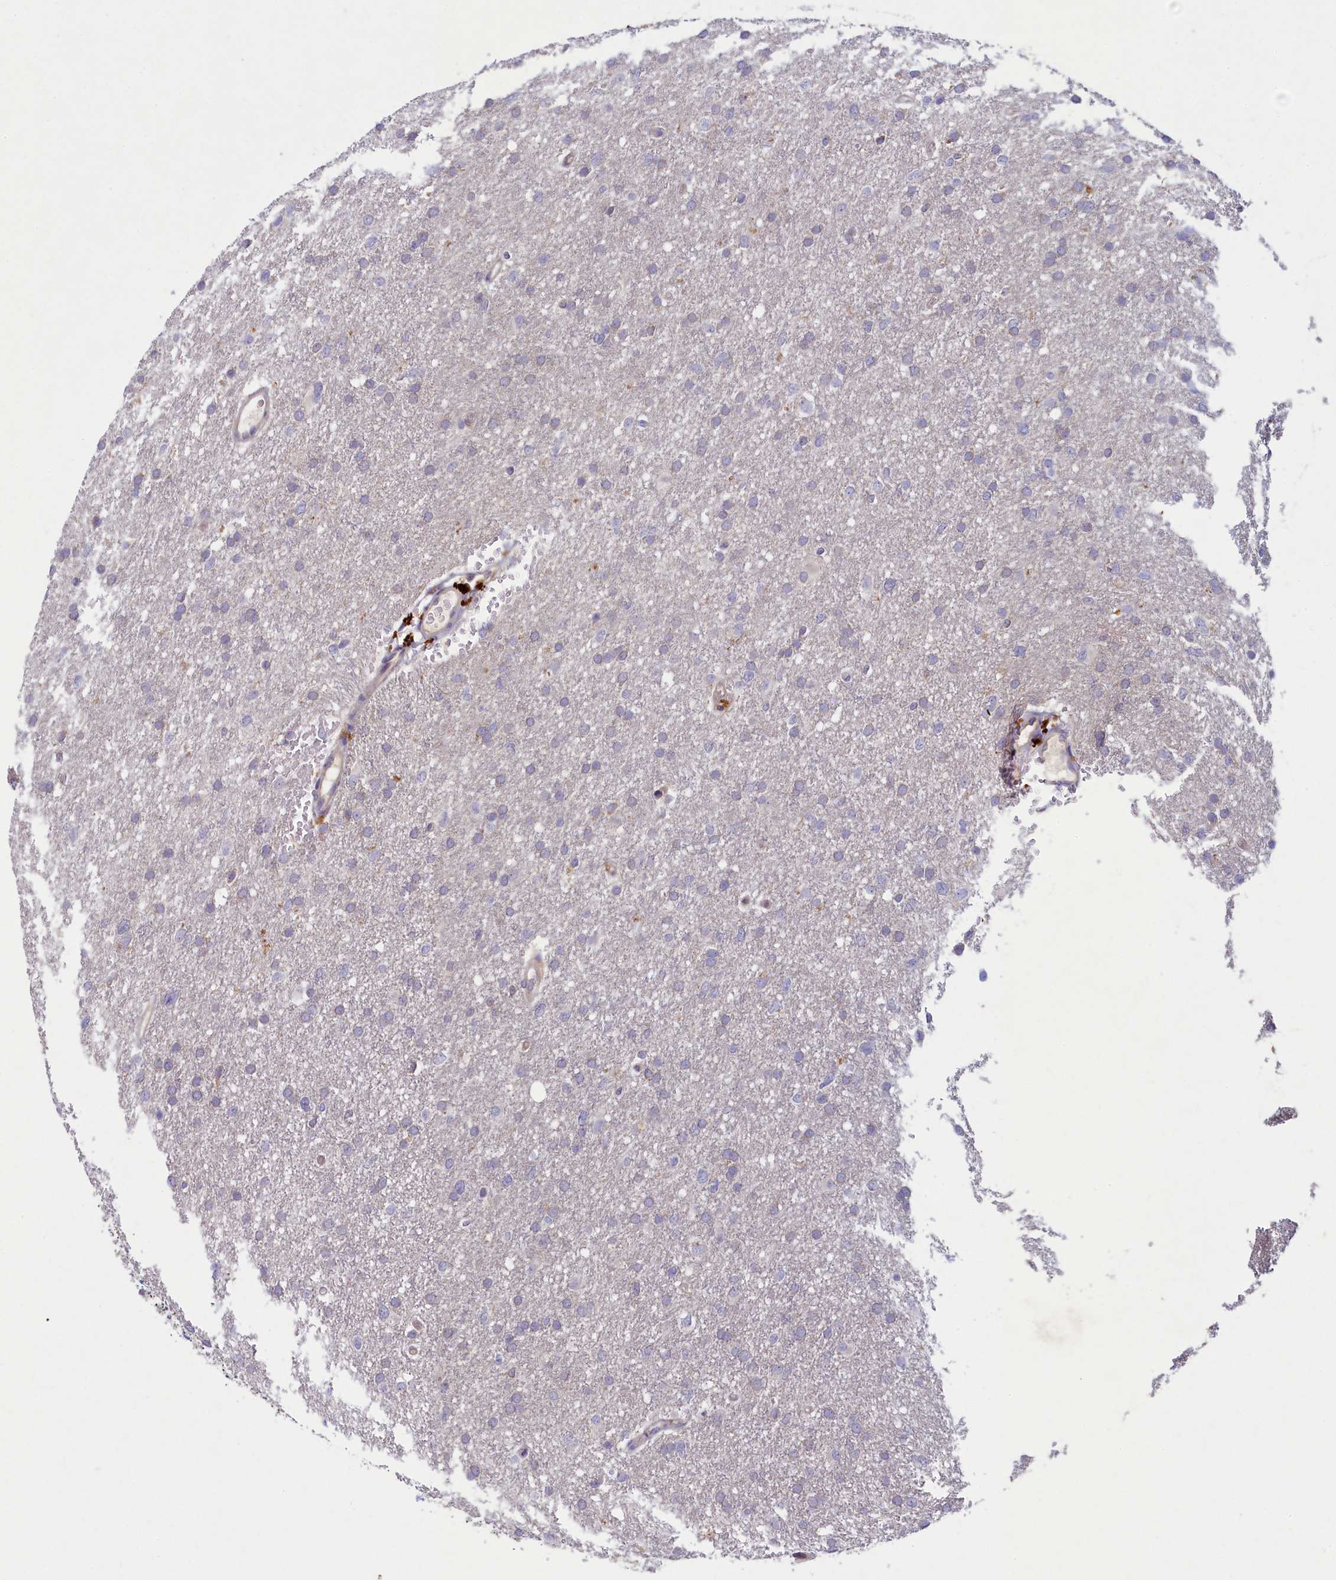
{"staining": {"intensity": "negative", "quantity": "none", "location": "none"}, "tissue": "glioma", "cell_type": "Tumor cells", "image_type": "cancer", "snomed": [{"axis": "morphology", "description": "Glioma, malignant, High grade"}, {"axis": "topography", "description": "Cerebral cortex"}], "caption": "This is an immunohistochemistry (IHC) image of glioma. There is no positivity in tumor cells.", "gene": "PLEKHG6", "patient": {"sex": "female", "age": 36}}